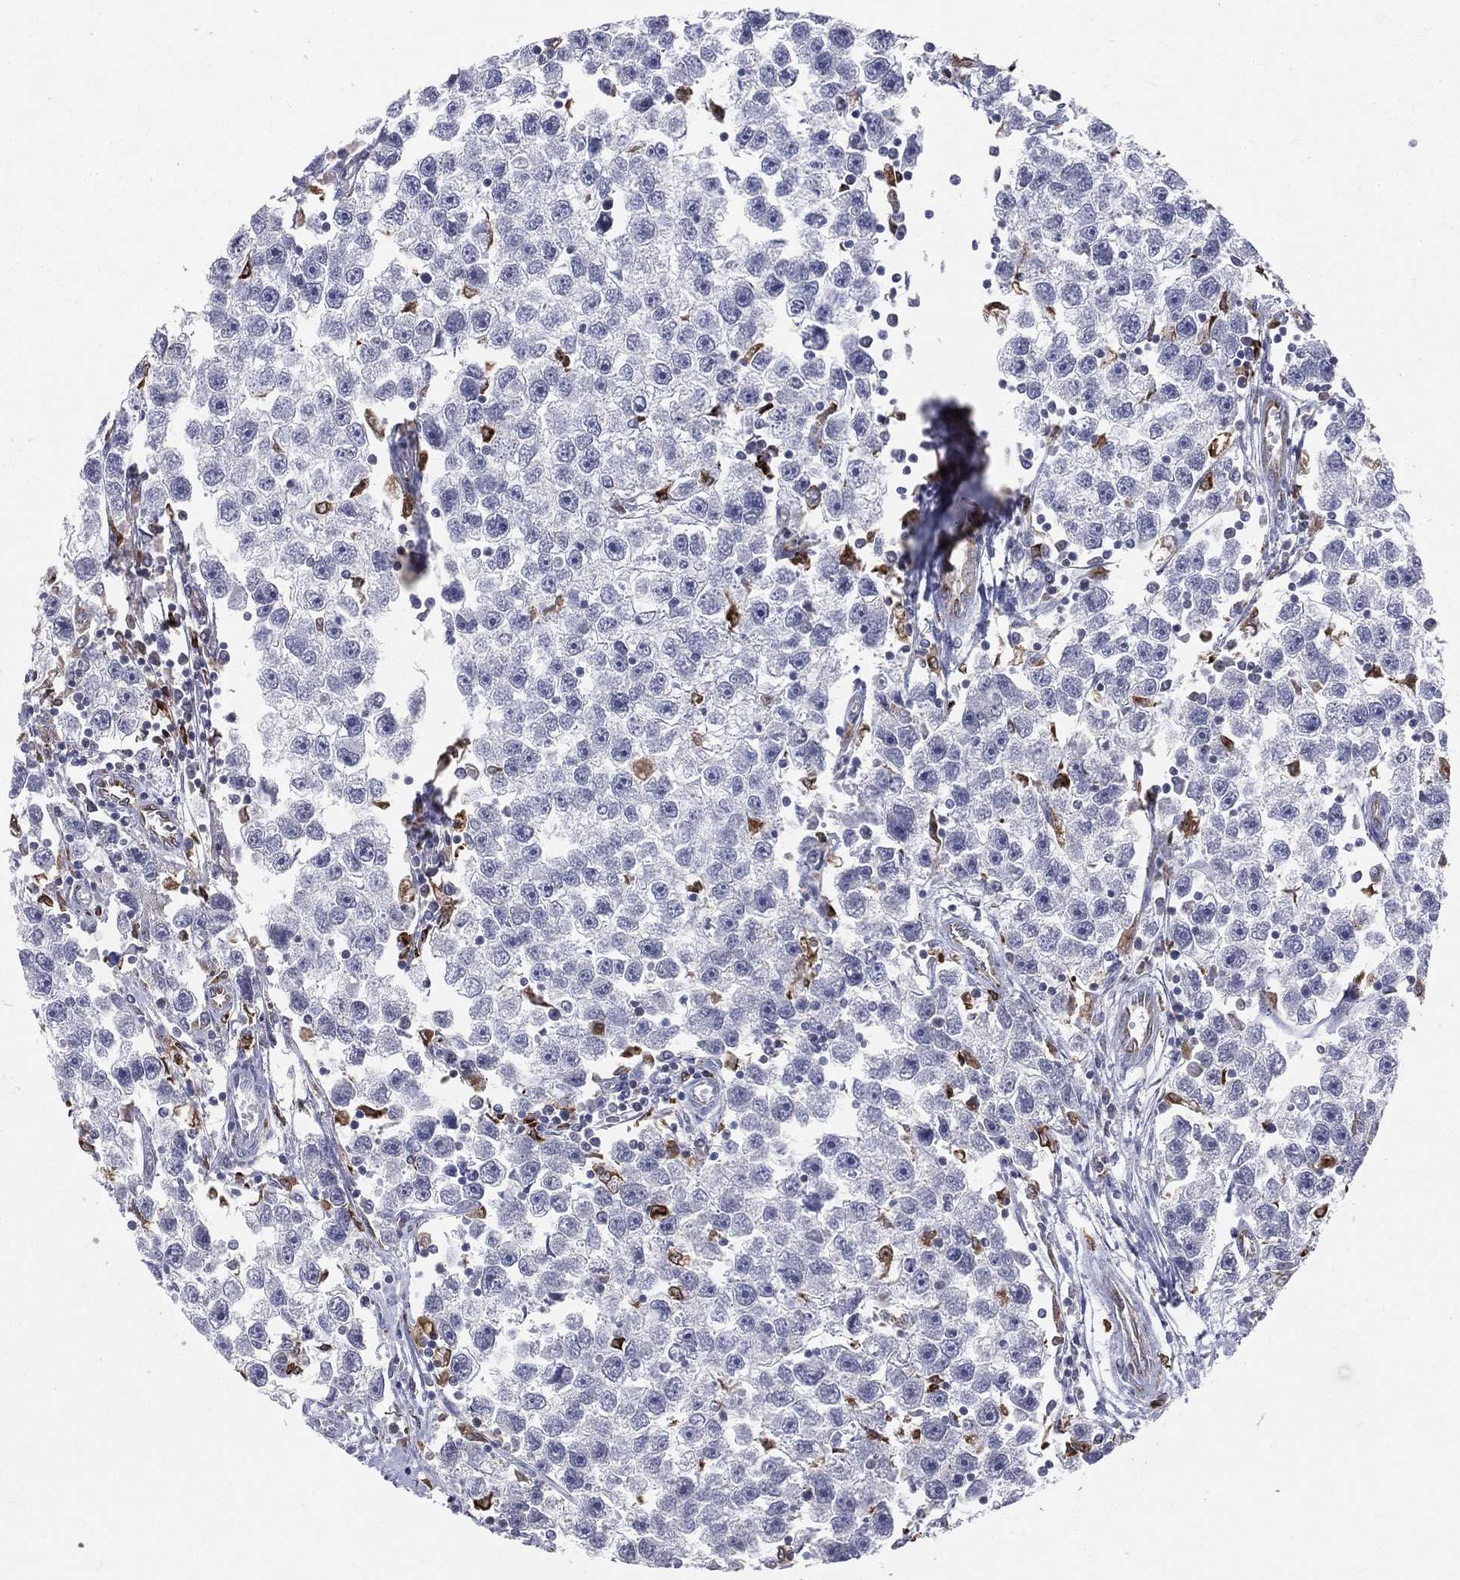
{"staining": {"intensity": "negative", "quantity": "none", "location": "none"}, "tissue": "testis cancer", "cell_type": "Tumor cells", "image_type": "cancer", "snomed": [{"axis": "morphology", "description": "Seminoma, NOS"}, {"axis": "topography", "description": "Testis"}], "caption": "High power microscopy image of an immunohistochemistry photomicrograph of seminoma (testis), revealing no significant positivity in tumor cells. (Brightfield microscopy of DAB IHC at high magnification).", "gene": "CD74", "patient": {"sex": "male", "age": 30}}